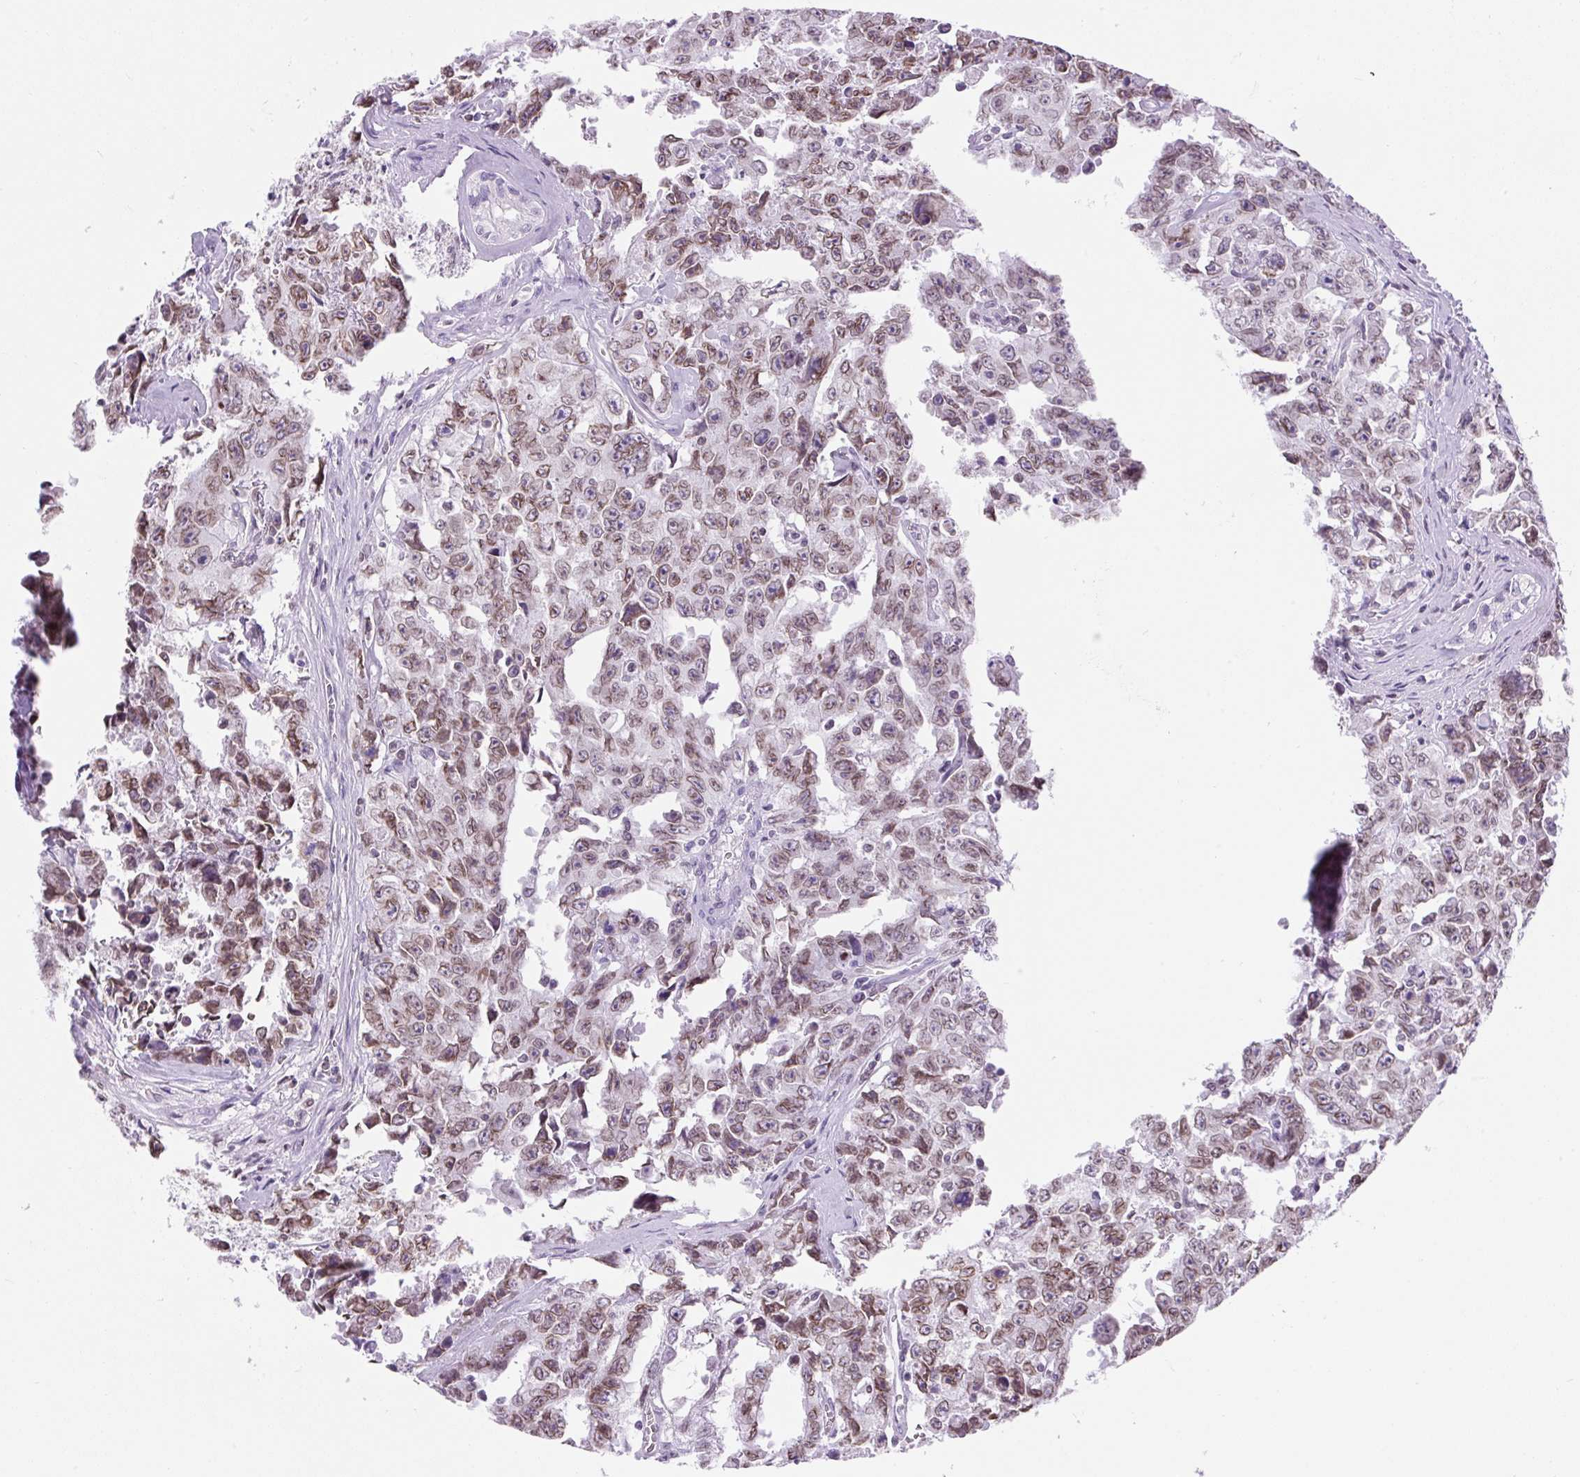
{"staining": {"intensity": "moderate", "quantity": ">75%", "location": "cytoplasmic/membranous,nuclear"}, "tissue": "testis cancer", "cell_type": "Tumor cells", "image_type": "cancer", "snomed": [{"axis": "morphology", "description": "Carcinoma, Embryonal, NOS"}, {"axis": "topography", "description": "Testis"}], "caption": "Brown immunohistochemical staining in human testis cancer (embryonal carcinoma) shows moderate cytoplasmic/membranous and nuclear staining in approximately >75% of tumor cells. (brown staining indicates protein expression, while blue staining denotes nuclei).", "gene": "VPREB1", "patient": {"sex": "male", "age": 24}}